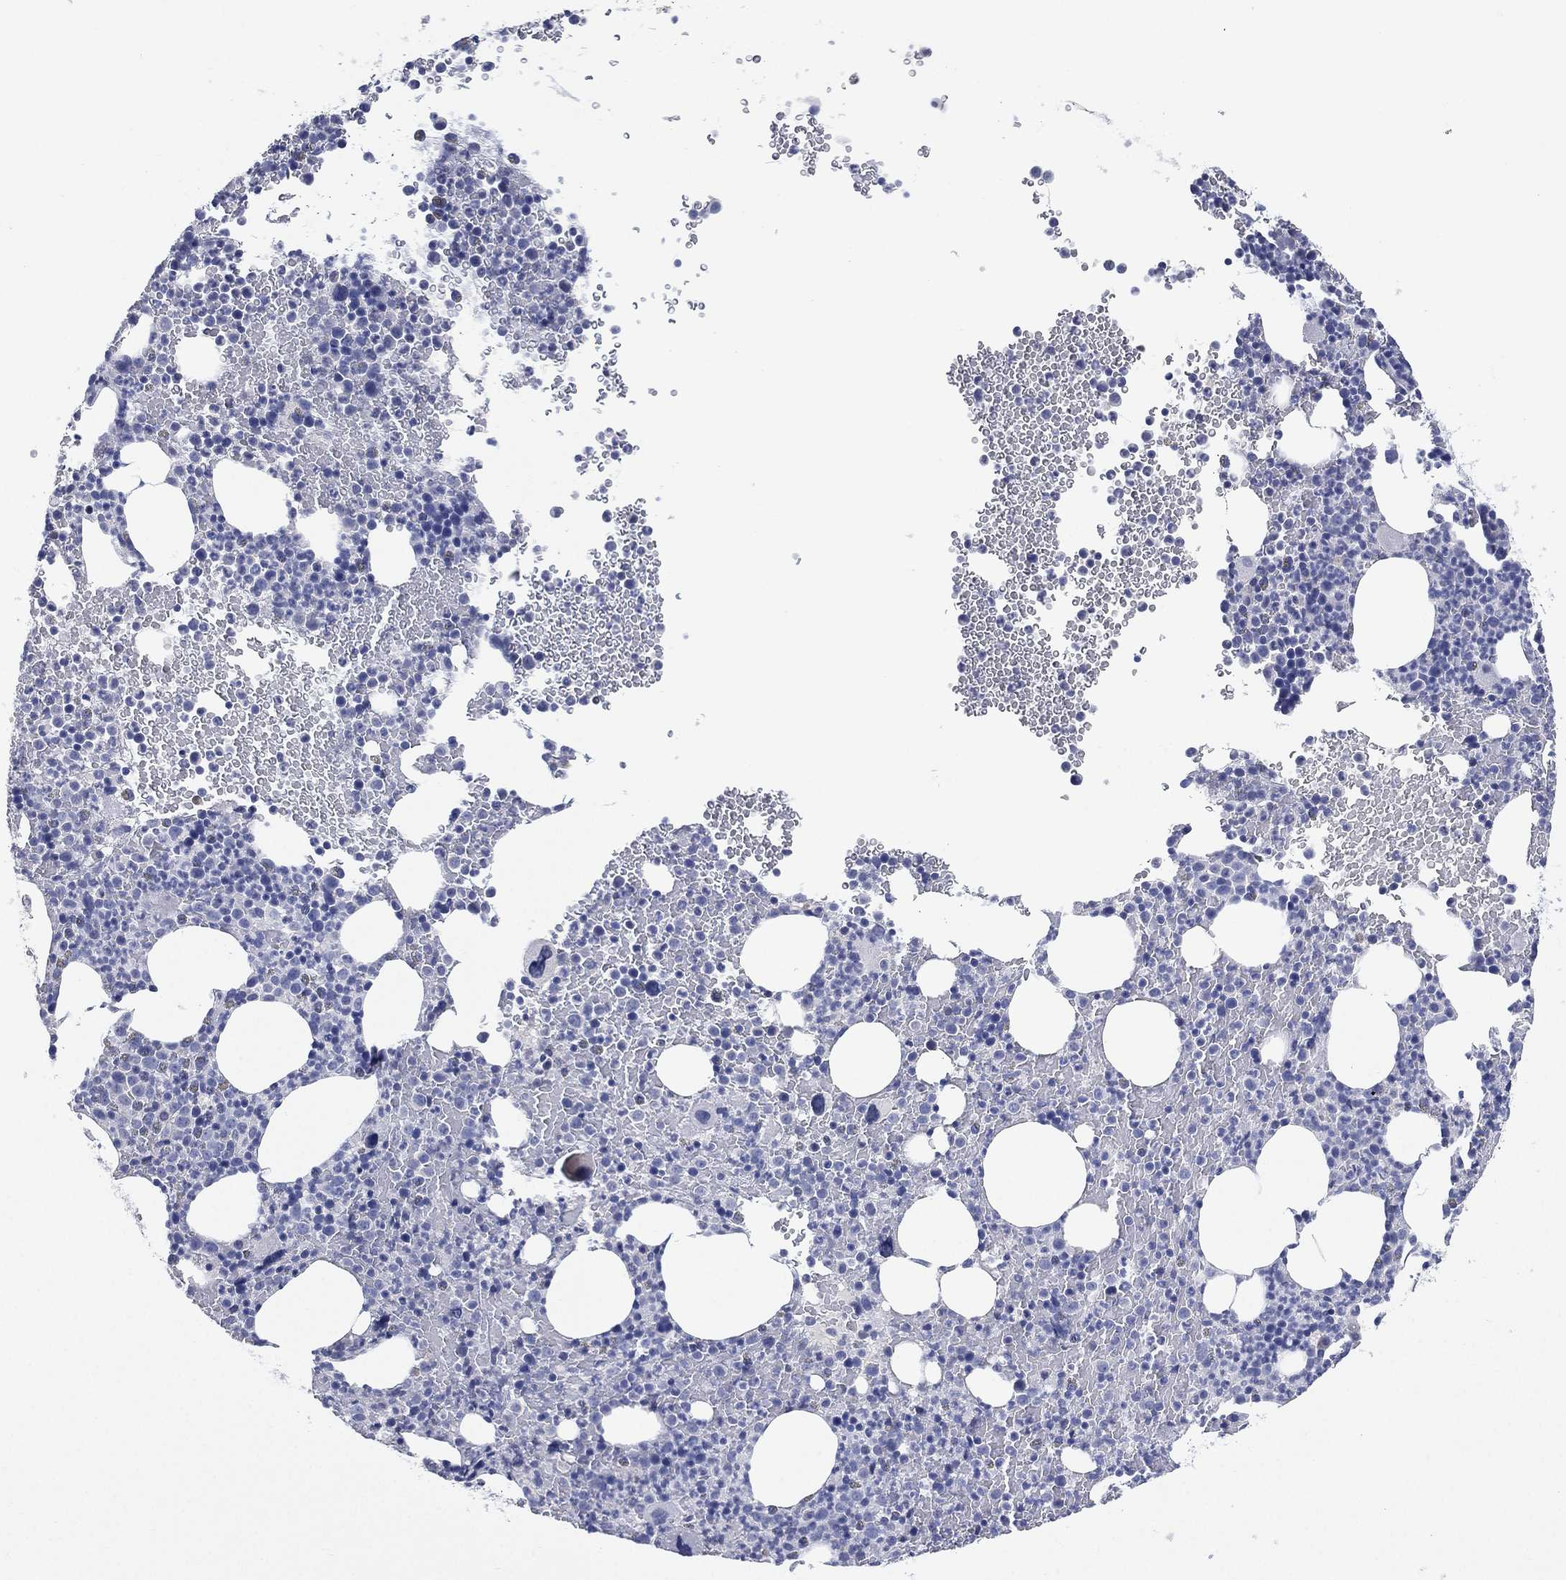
{"staining": {"intensity": "negative", "quantity": "none", "location": "none"}, "tissue": "bone marrow", "cell_type": "Hematopoietic cells", "image_type": "normal", "snomed": [{"axis": "morphology", "description": "Normal tissue, NOS"}, {"axis": "topography", "description": "Bone marrow"}], "caption": "Immunohistochemistry (IHC) of unremarkable human bone marrow displays no positivity in hematopoietic cells. (DAB immunohistochemistry with hematoxylin counter stain).", "gene": "KRT35", "patient": {"sex": "male", "age": 83}}